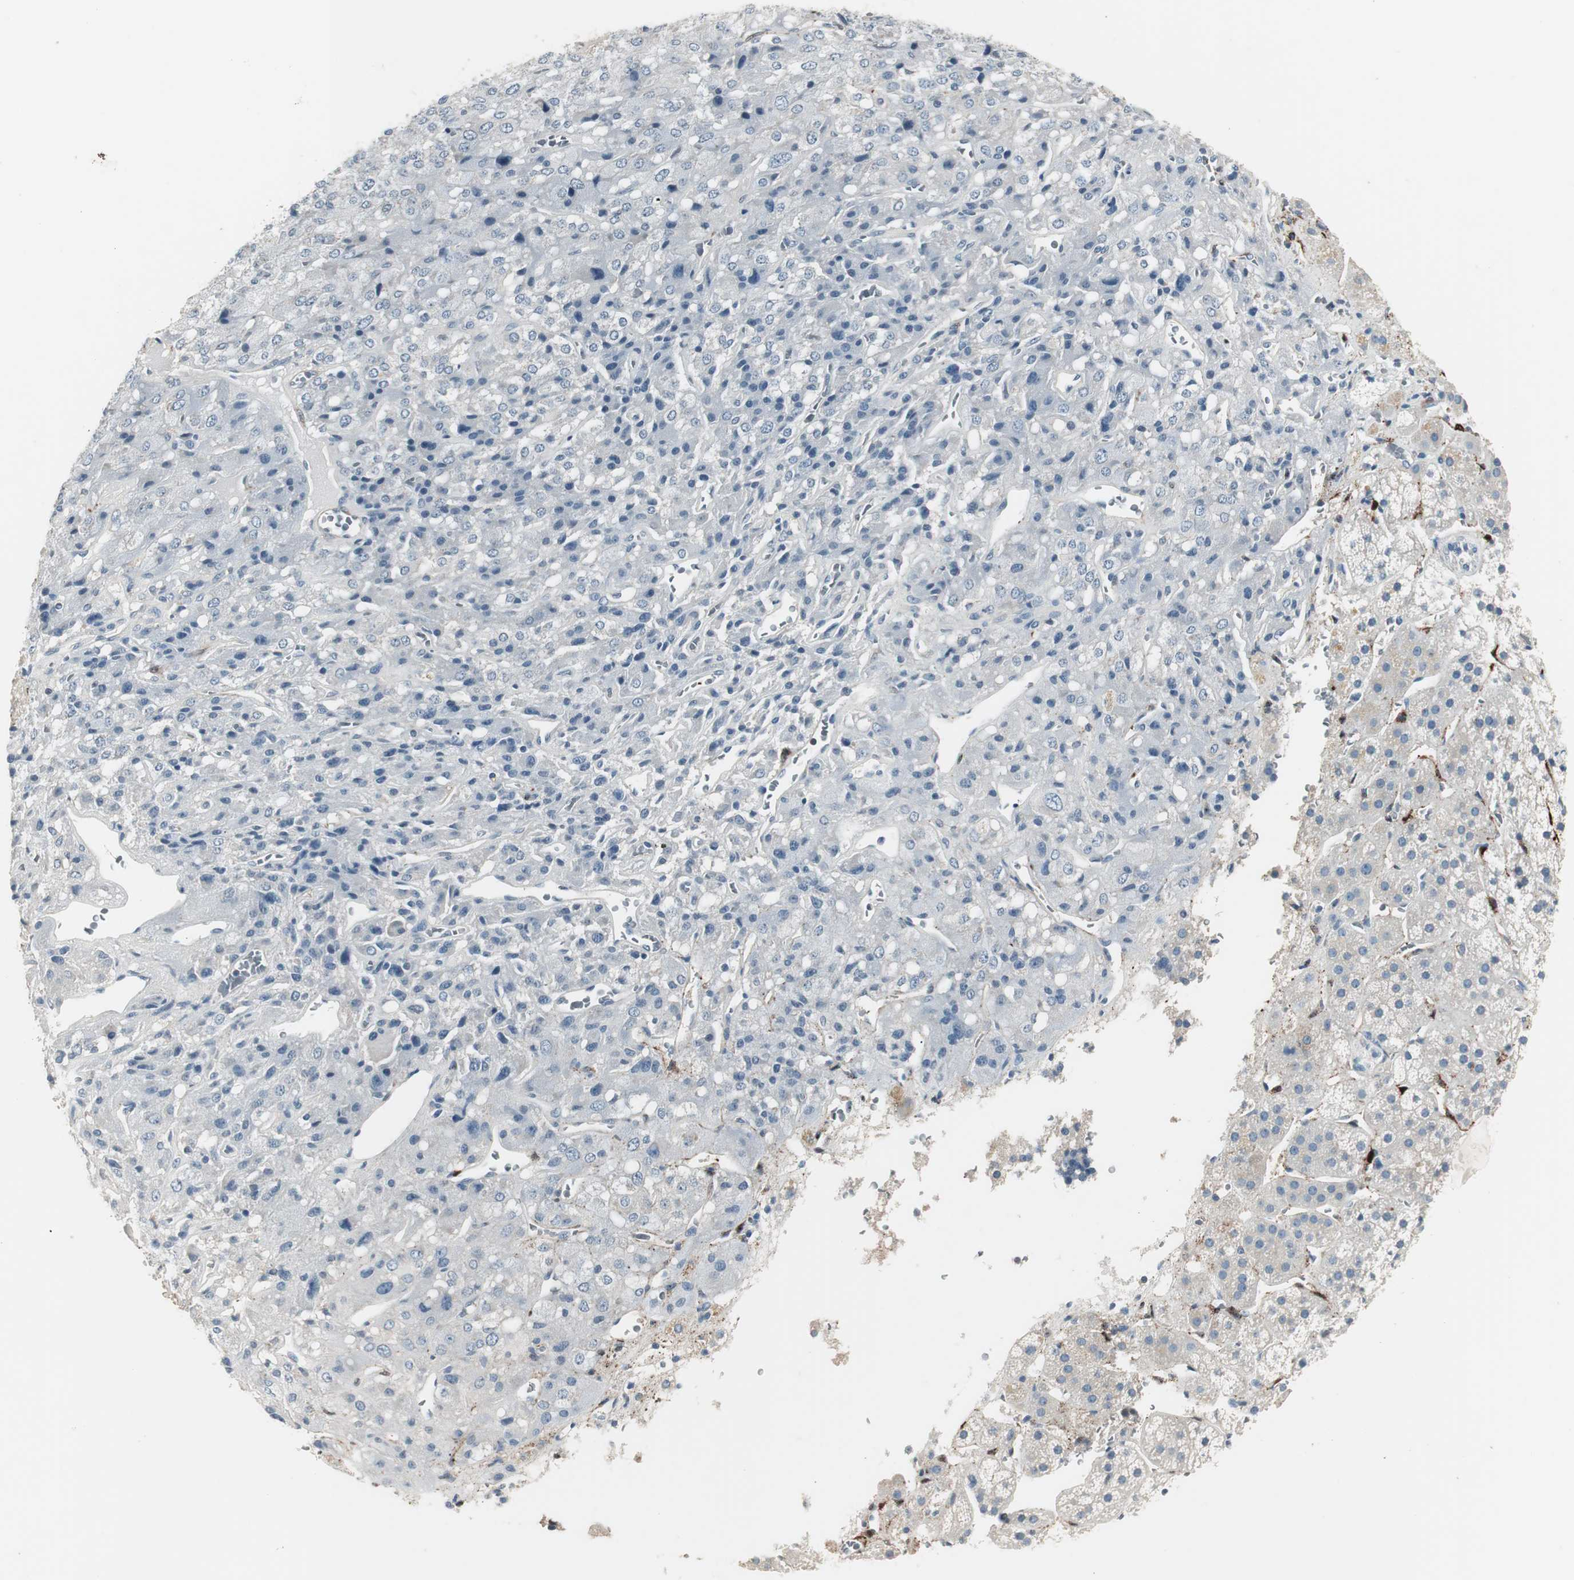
{"staining": {"intensity": "negative", "quantity": "none", "location": "none"}, "tissue": "adrenal gland", "cell_type": "Glandular cells", "image_type": "normal", "snomed": [{"axis": "morphology", "description": "Normal tissue, NOS"}, {"axis": "topography", "description": "Adrenal gland"}], "caption": "A histopathology image of adrenal gland stained for a protein shows no brown staining in glandular cells.", "gene": "RAD54B", "patient": {"sex": "female", "age": 44}}